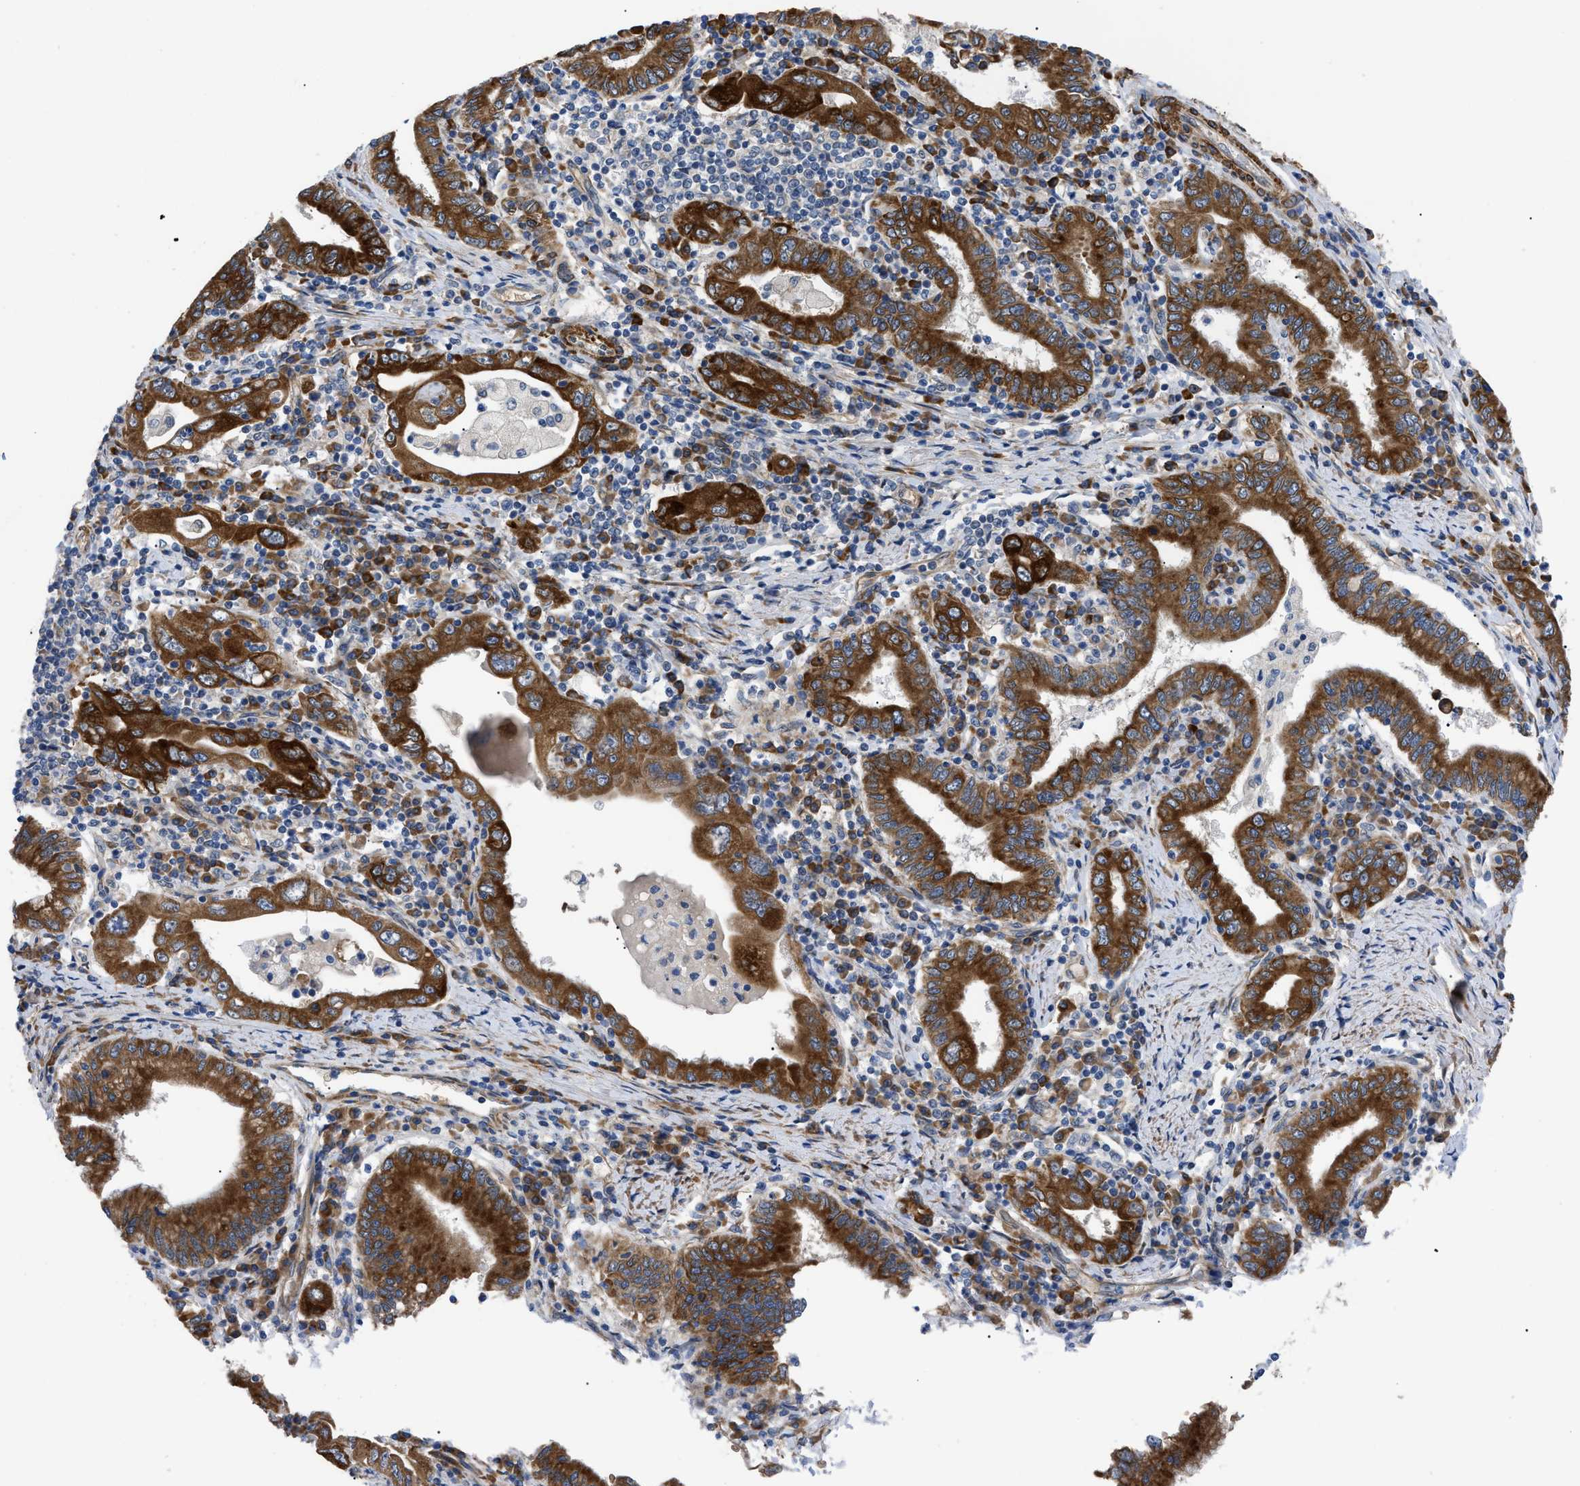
{"staining": {"intensity": "strong", "quantity": ">75%", "location": "cytoplasmic/membranous"}, "tissue": "stomach cancer", "cell_type": "Tumor cells", "image_type": "cancer", "snomed": [{"axis": "morphology", "description": "Normal tissue, NOS"}, {"axis": "morphology", "description": "Adenocarcinoma, NOS"}, {"axis": "topography", "description": "Esophagus"}, {"axis": "topography", "description": "Stomach, upper"}, {"axis": "topography", "description": "Peripheral nerve tissue"}], "caption": "Human adenocarcinoma (stomach) stained for a protein (brown) exhibits strong cytoplasmic/membranous positive expression in about >75% of tumor cells.", "gene": "MYO10", "patient": {"sex": "male", "age": 62}}